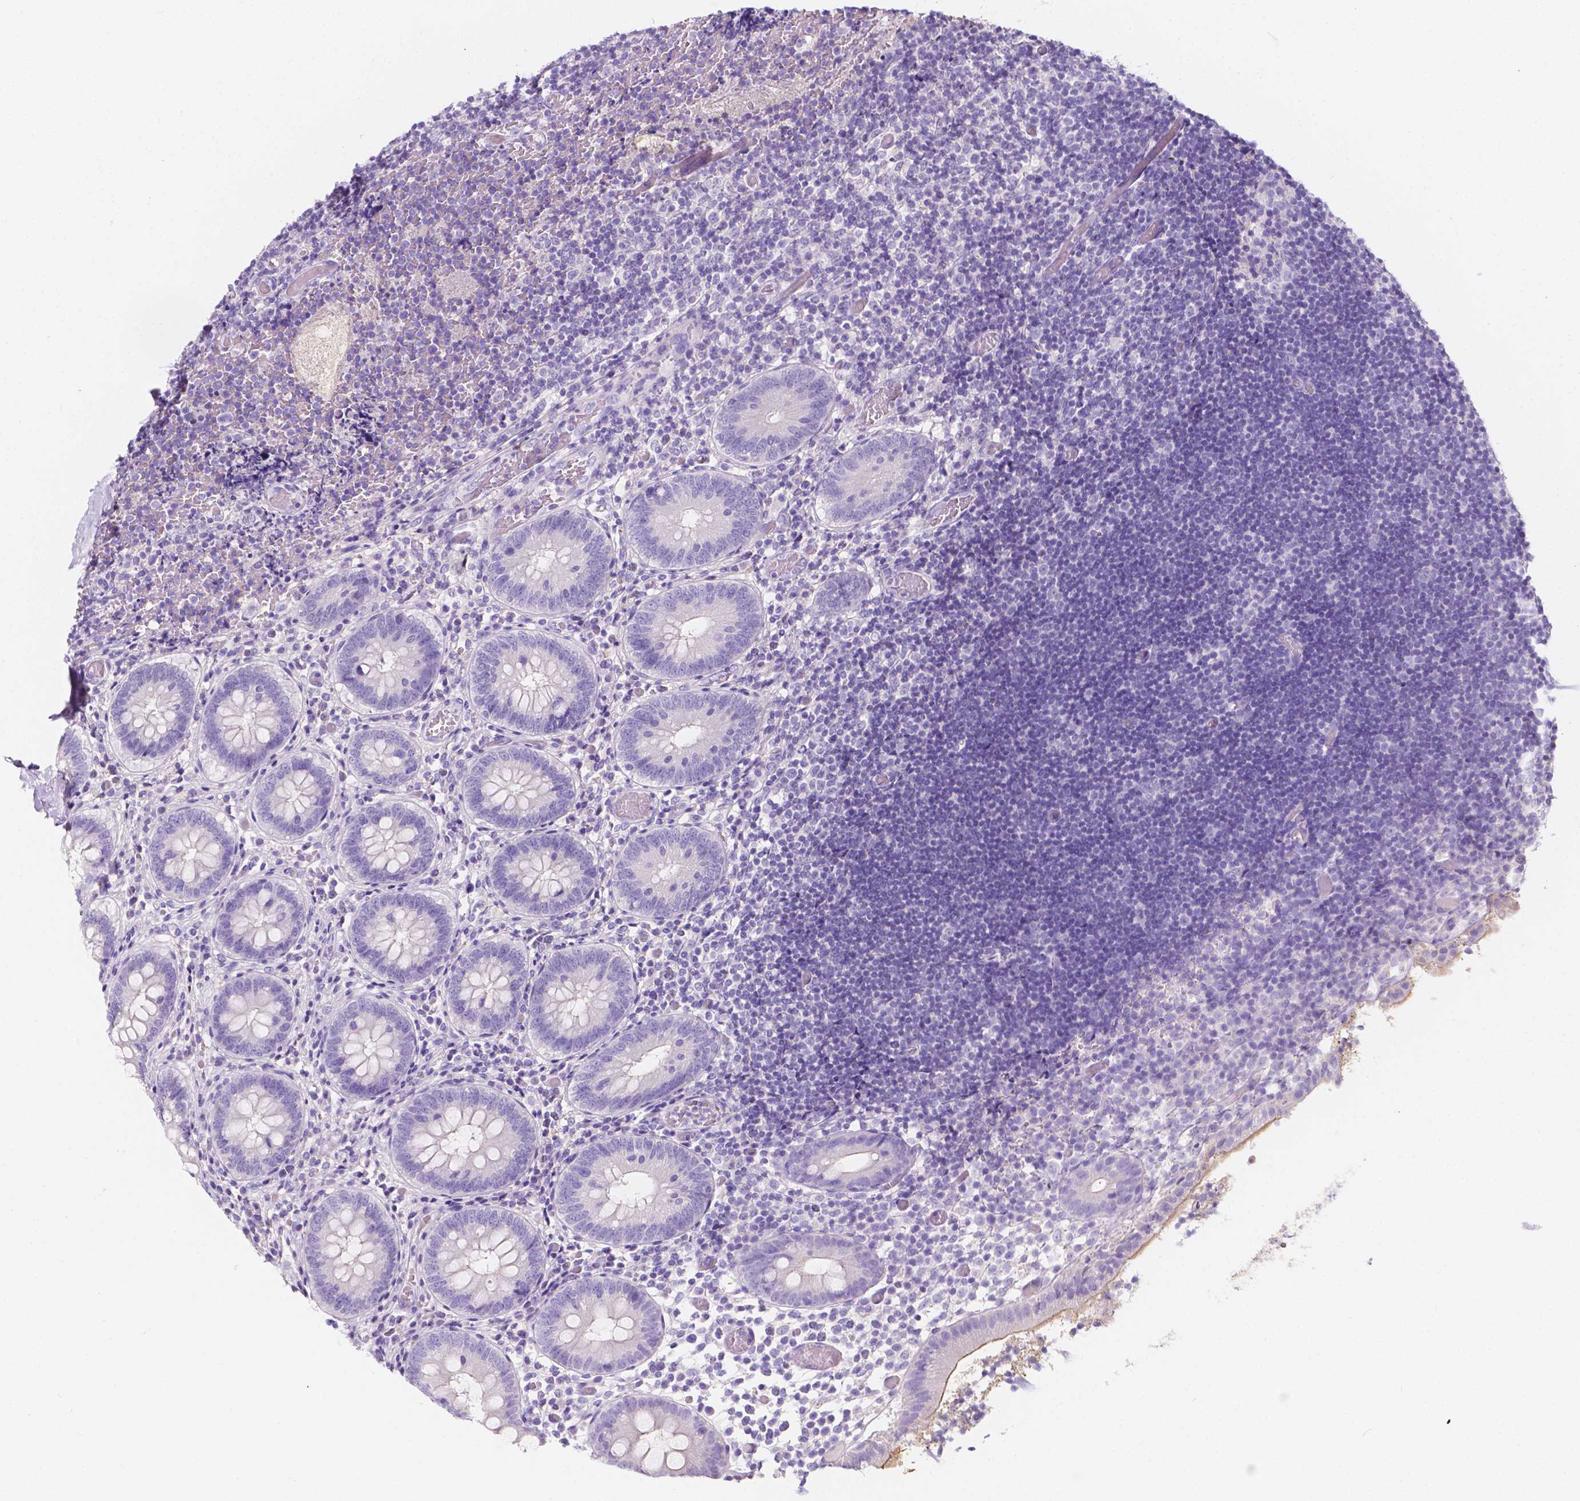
{"staining": {"intensity": "negative", "quantity": "none", "location": "none"}, "tissue": "appendix", "cell_type": "Glandular cells", "image_type": "normal", "snomed": [{"axis": "morphology", "description": "Normal tissue, NOS"}, {"axis": "topography", "description": "Appendix"}], "caption": "There is no significant positivity in glandular cells of appendix. (Immunohistochemistry, brightfield microscopy, high magnification).", "gene": "CLSTN2", "patient": {"sex": "female", "age": 32}}